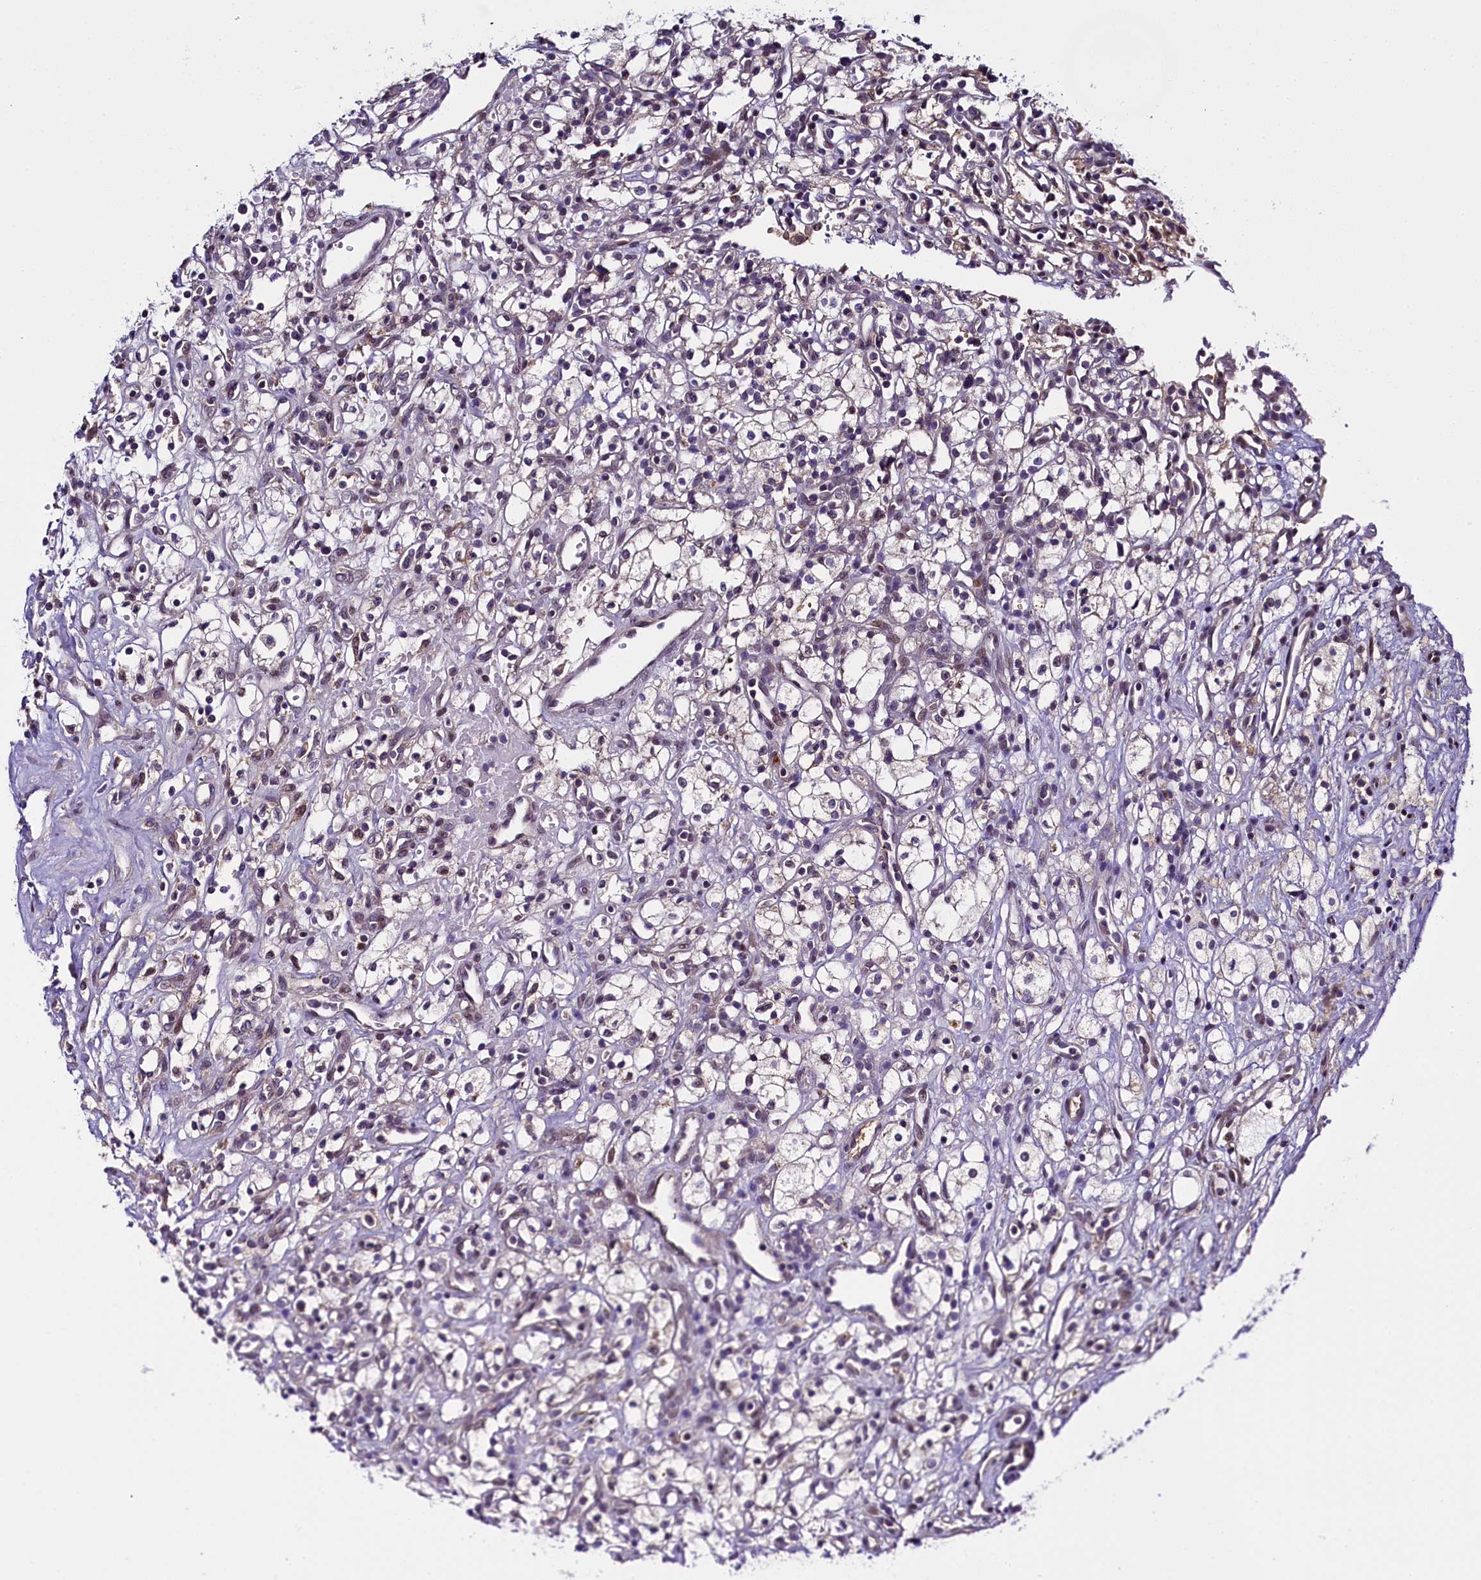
{"staining": {"intensity": "negative", "quantity": "none", "location": "none"}, "tissue": "renal cancer", "cell_type": "Tumor cells", "image_type": "cancer", "snomed": [{"axis": "morphology", "description": "Adenocarcinoma, NOS"}, {"axis": "topography", "description": "Kidney"}], "caption": "Renal cancer (adenocarcinoma) was stained to show a protein in brown. There is no significant expression in tumor cells.", "gene": "ENKD1", "patient": {"sex": "male", "age": 59}}